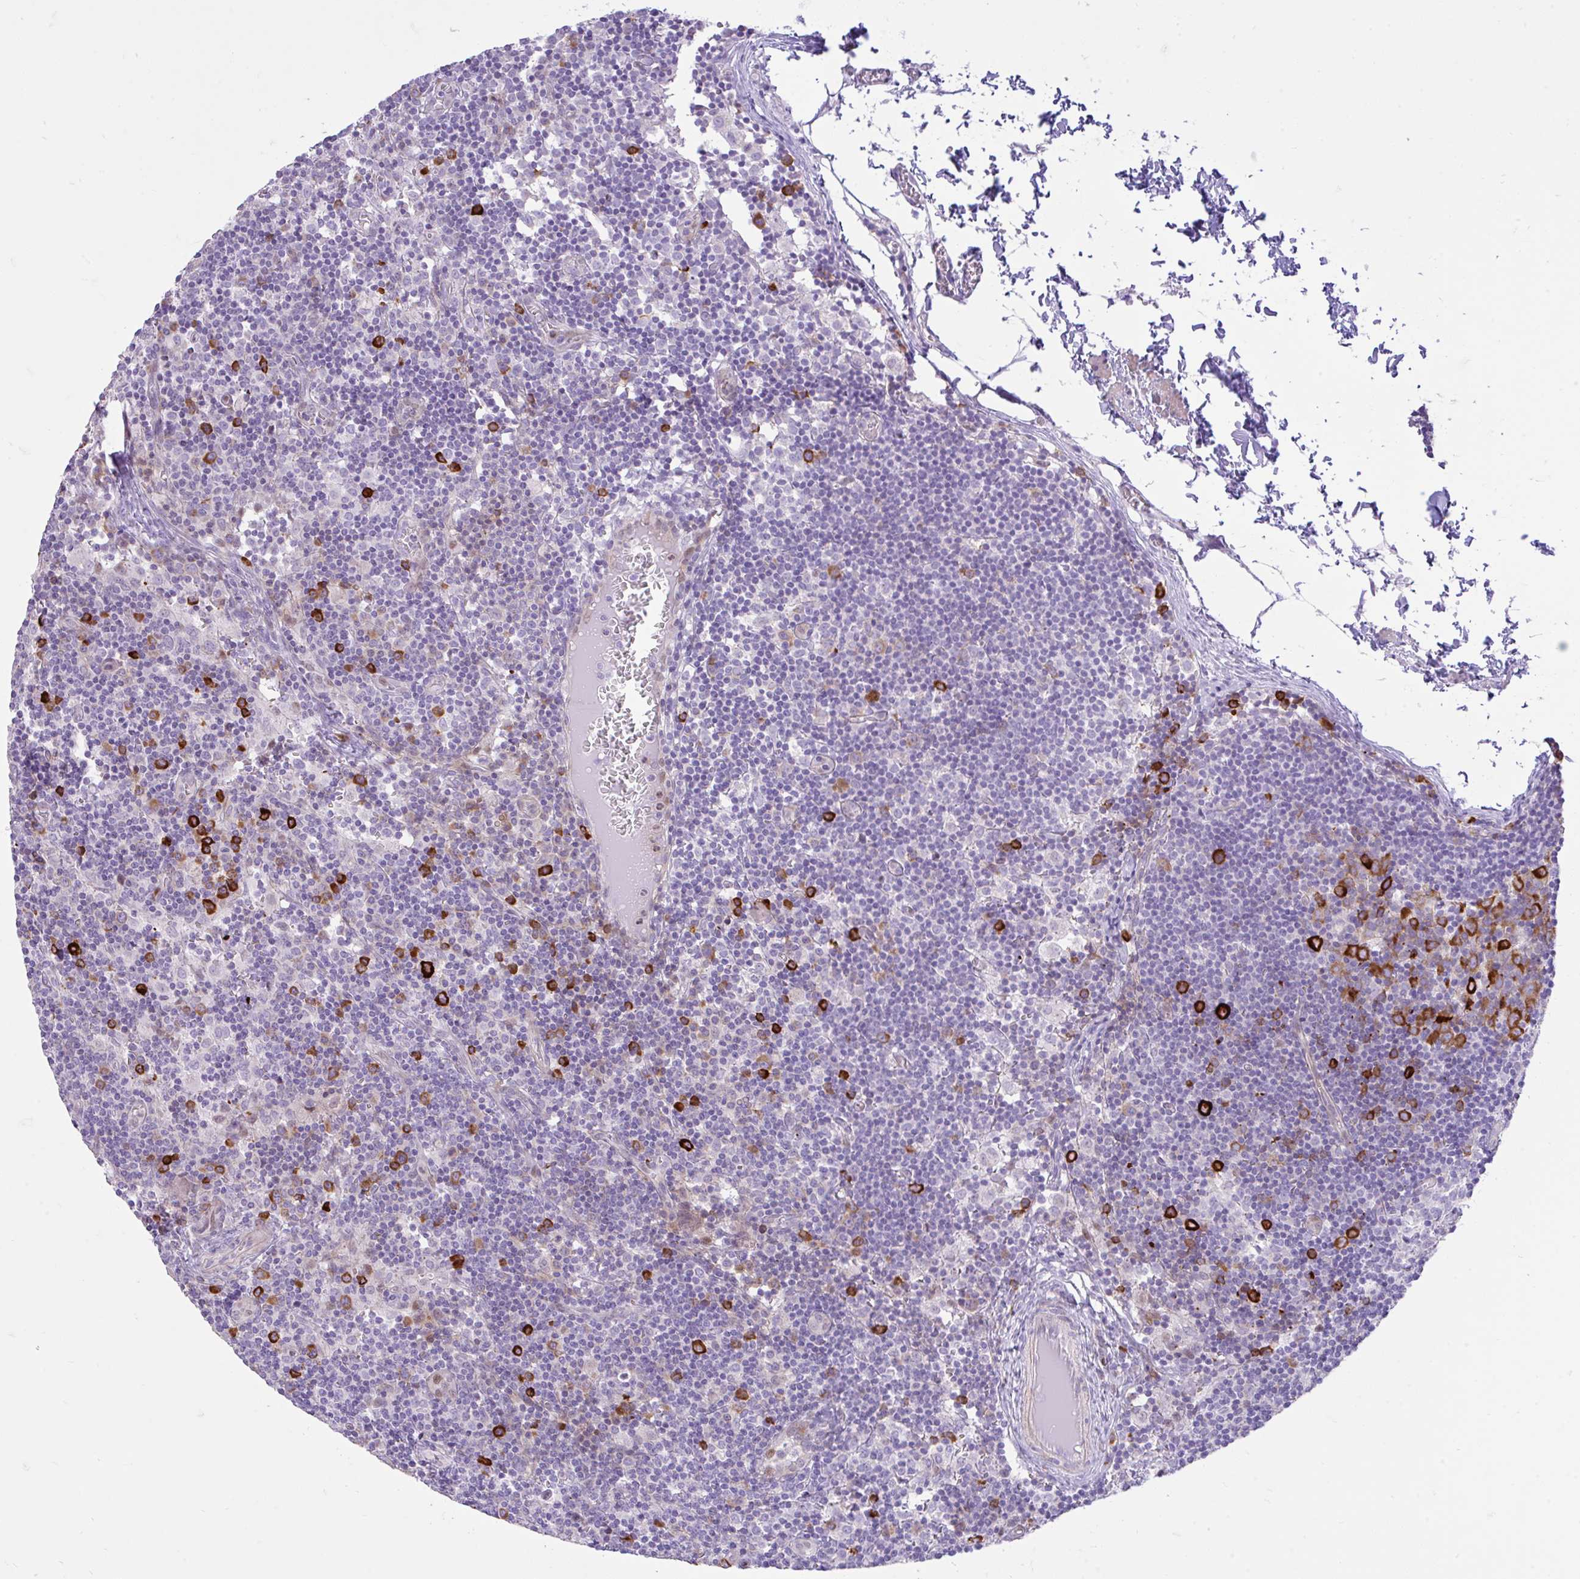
{"staining": {"intensity": "strong", "quantity": "25%-75%", "location": "cytoplasmic/membranous"}, "tissue": "lymph node", "cell_type": "Germinal center cells", "image_type": "normal", "snomed": [{"axis": "morphology", "description": "Normal tissue, NOS"}, {"axis": "topography", "description": "Lymph node"}], "caption": "Lymph node stained with DAB (3,3'-diaminobenzidine) IHC reveals high levels of strong cytoplasmic/membranous expression in about 25%-75% of germinal center cells. (DAB (3,3'-diaminobenzidine) = brown stain, brightfield microscopy at high magnification).", "gene": "EEF1A1", "patient": {"sex": "female", "age": 45}}